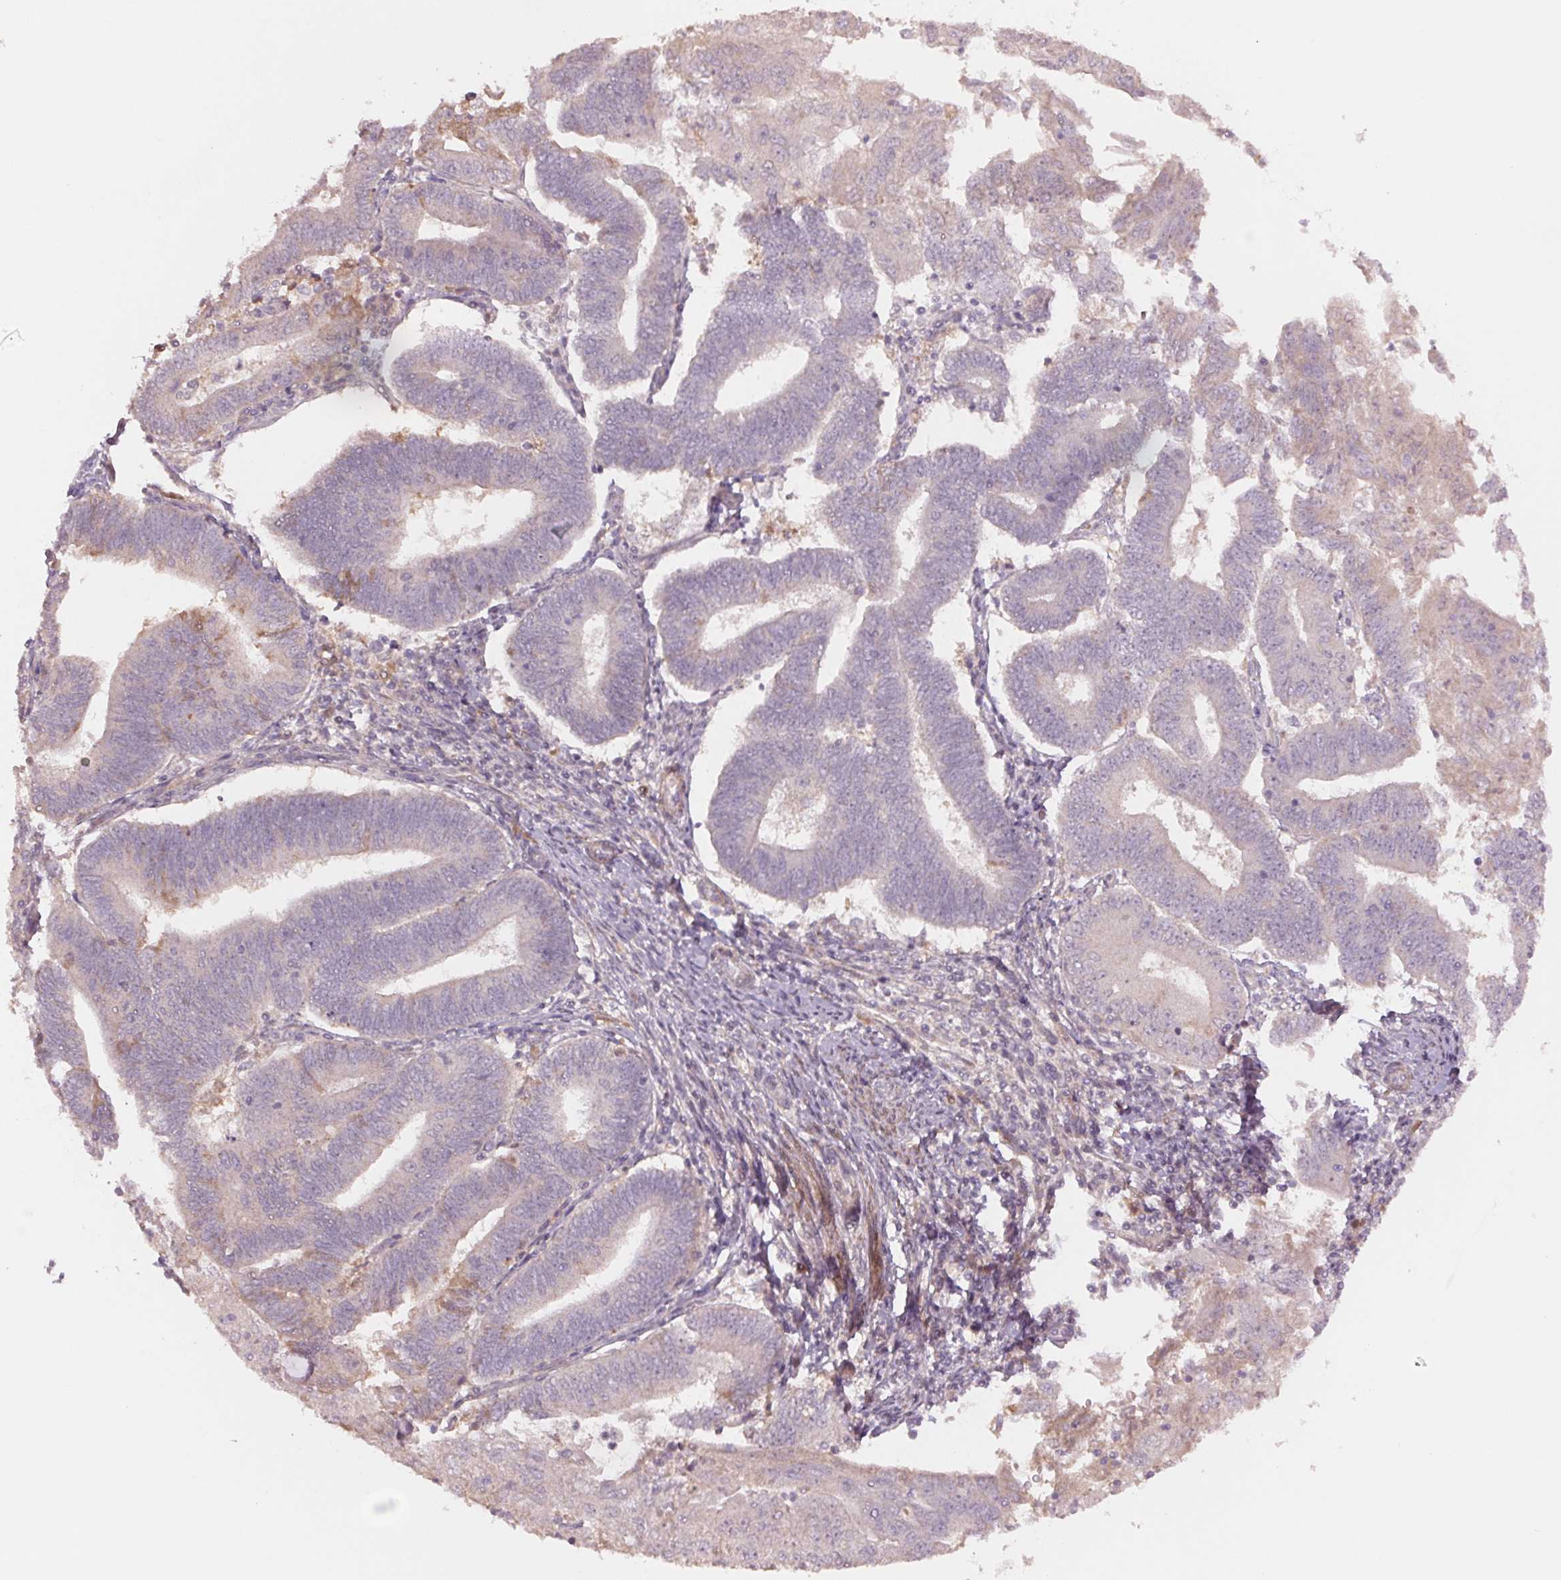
{"staining": {"intensity": "negative", "quantity": "none", "location": "none"}, "tissue": "endometrial cancer", "cell_type": "Tumor cells", "image_type": "cancer", "snomed": [{"axis": "morphology", "description": "Adenocarcinoma, NOS"}, {"axis": "topography", "description": "Endometrium"}], "caption": "DAB (3,3'-diaminobenzidine) immunohistochemical staining of human endometrial cancer demonstrates no significant staining in tumor cells.", "gene": "PPIA", "patient": {"sex": "female", "age": 70}}